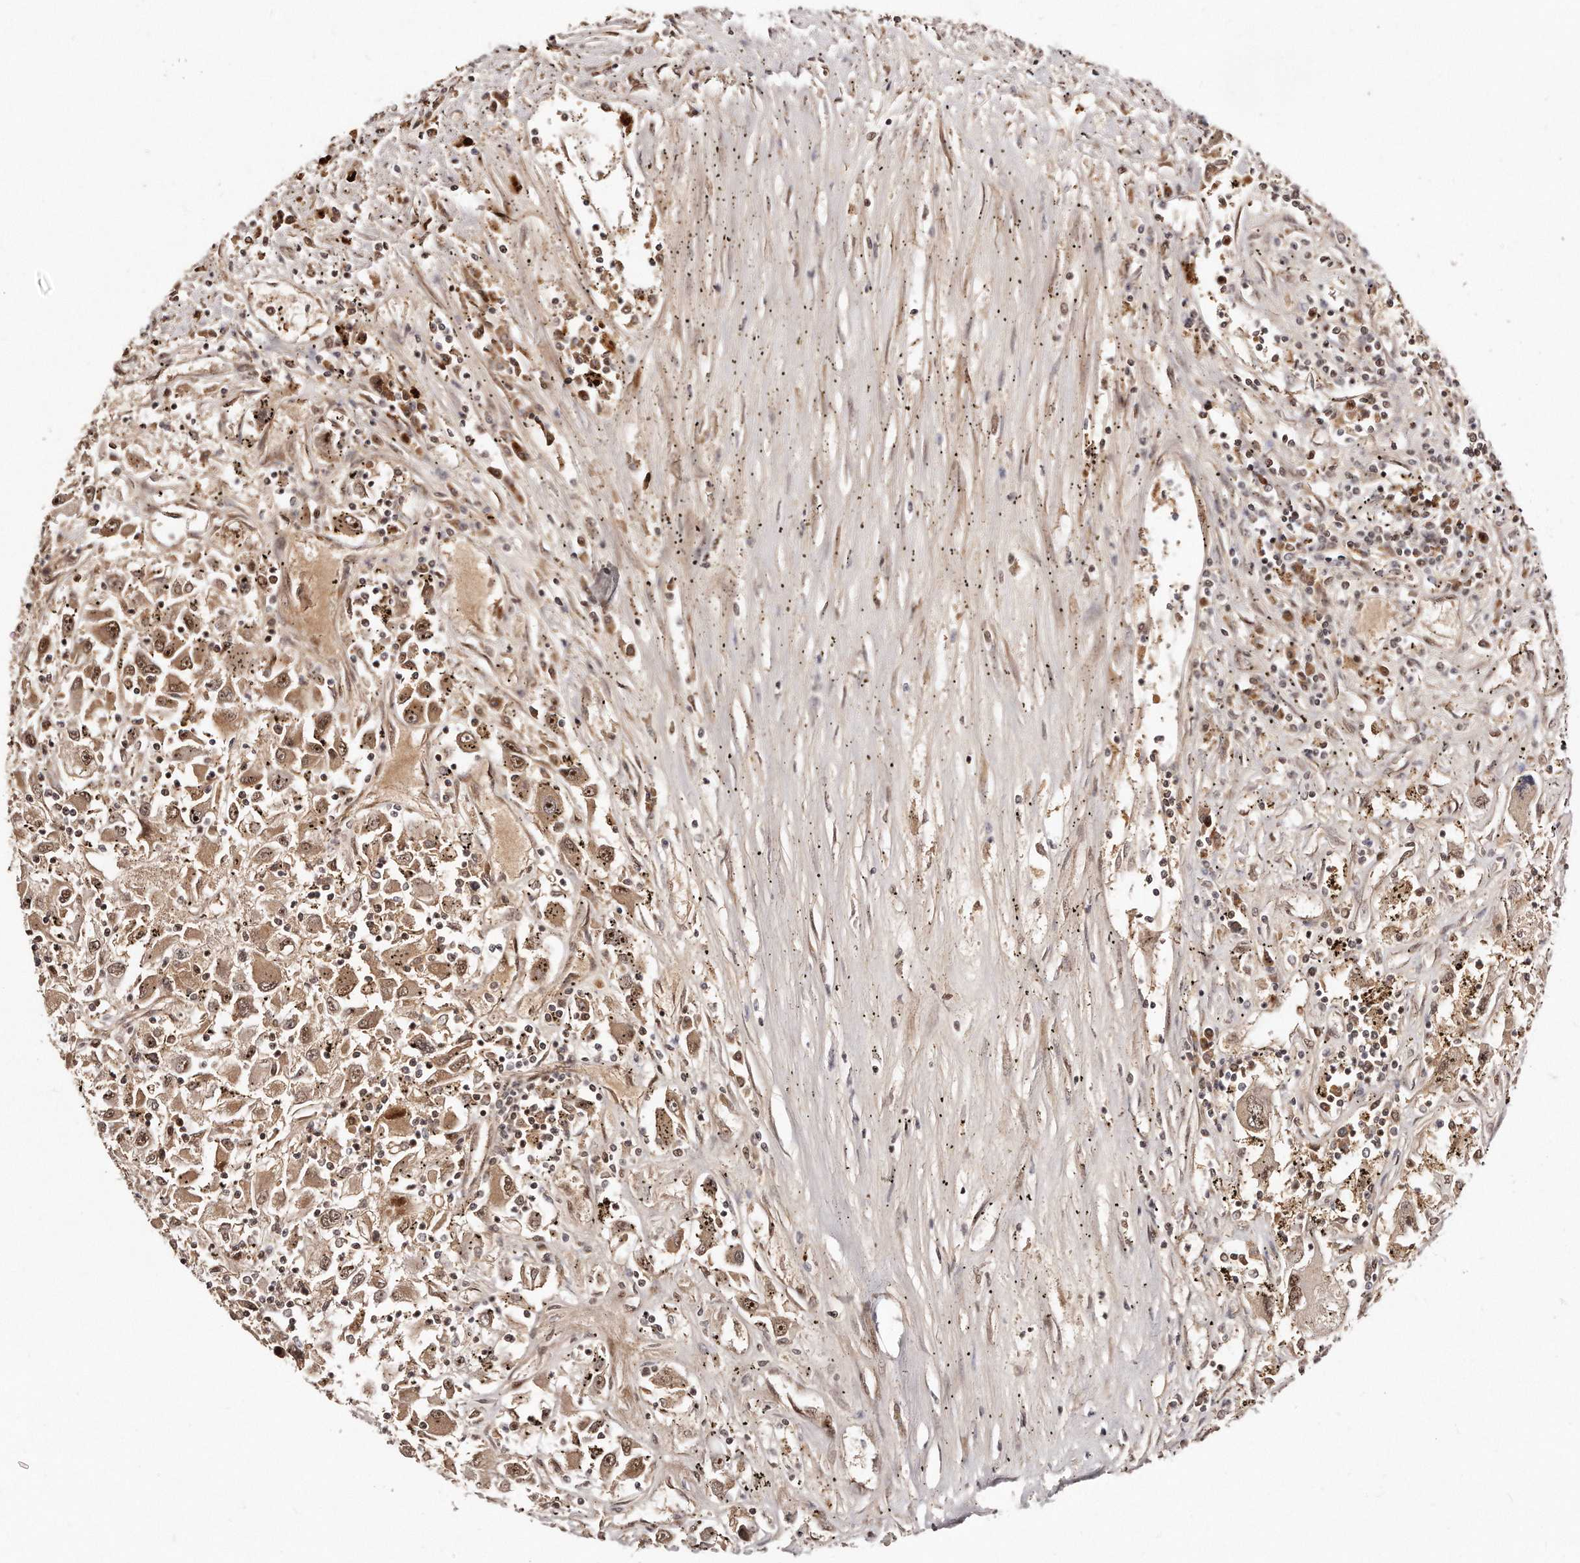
{"staining": {"intensity": "moderate", "quantity": ">75%", "location": "cytoplasmic/membranous,nuclear"}, "tissue": "renal cancer", "cell_type": "Tumor cells", "image_type": "cancer", "snomed": [{"axis": "morphology", "description": "Adenocarcinoma, NOS"}, {"axis": "topography", "description": "Kidney"}], "caption": "DAB (3,3'-diaminobenzidine) immunohistochemical staining of human renal adenocarcinoma demonstrates moderate cytoplasmic/membranous and nuclear protein staining in about >75% of tumor cells. (IHC, brightfield microscopy, high magnification).", "gene": "SOX4", "patient": {"sex": "female", "age": 52}}